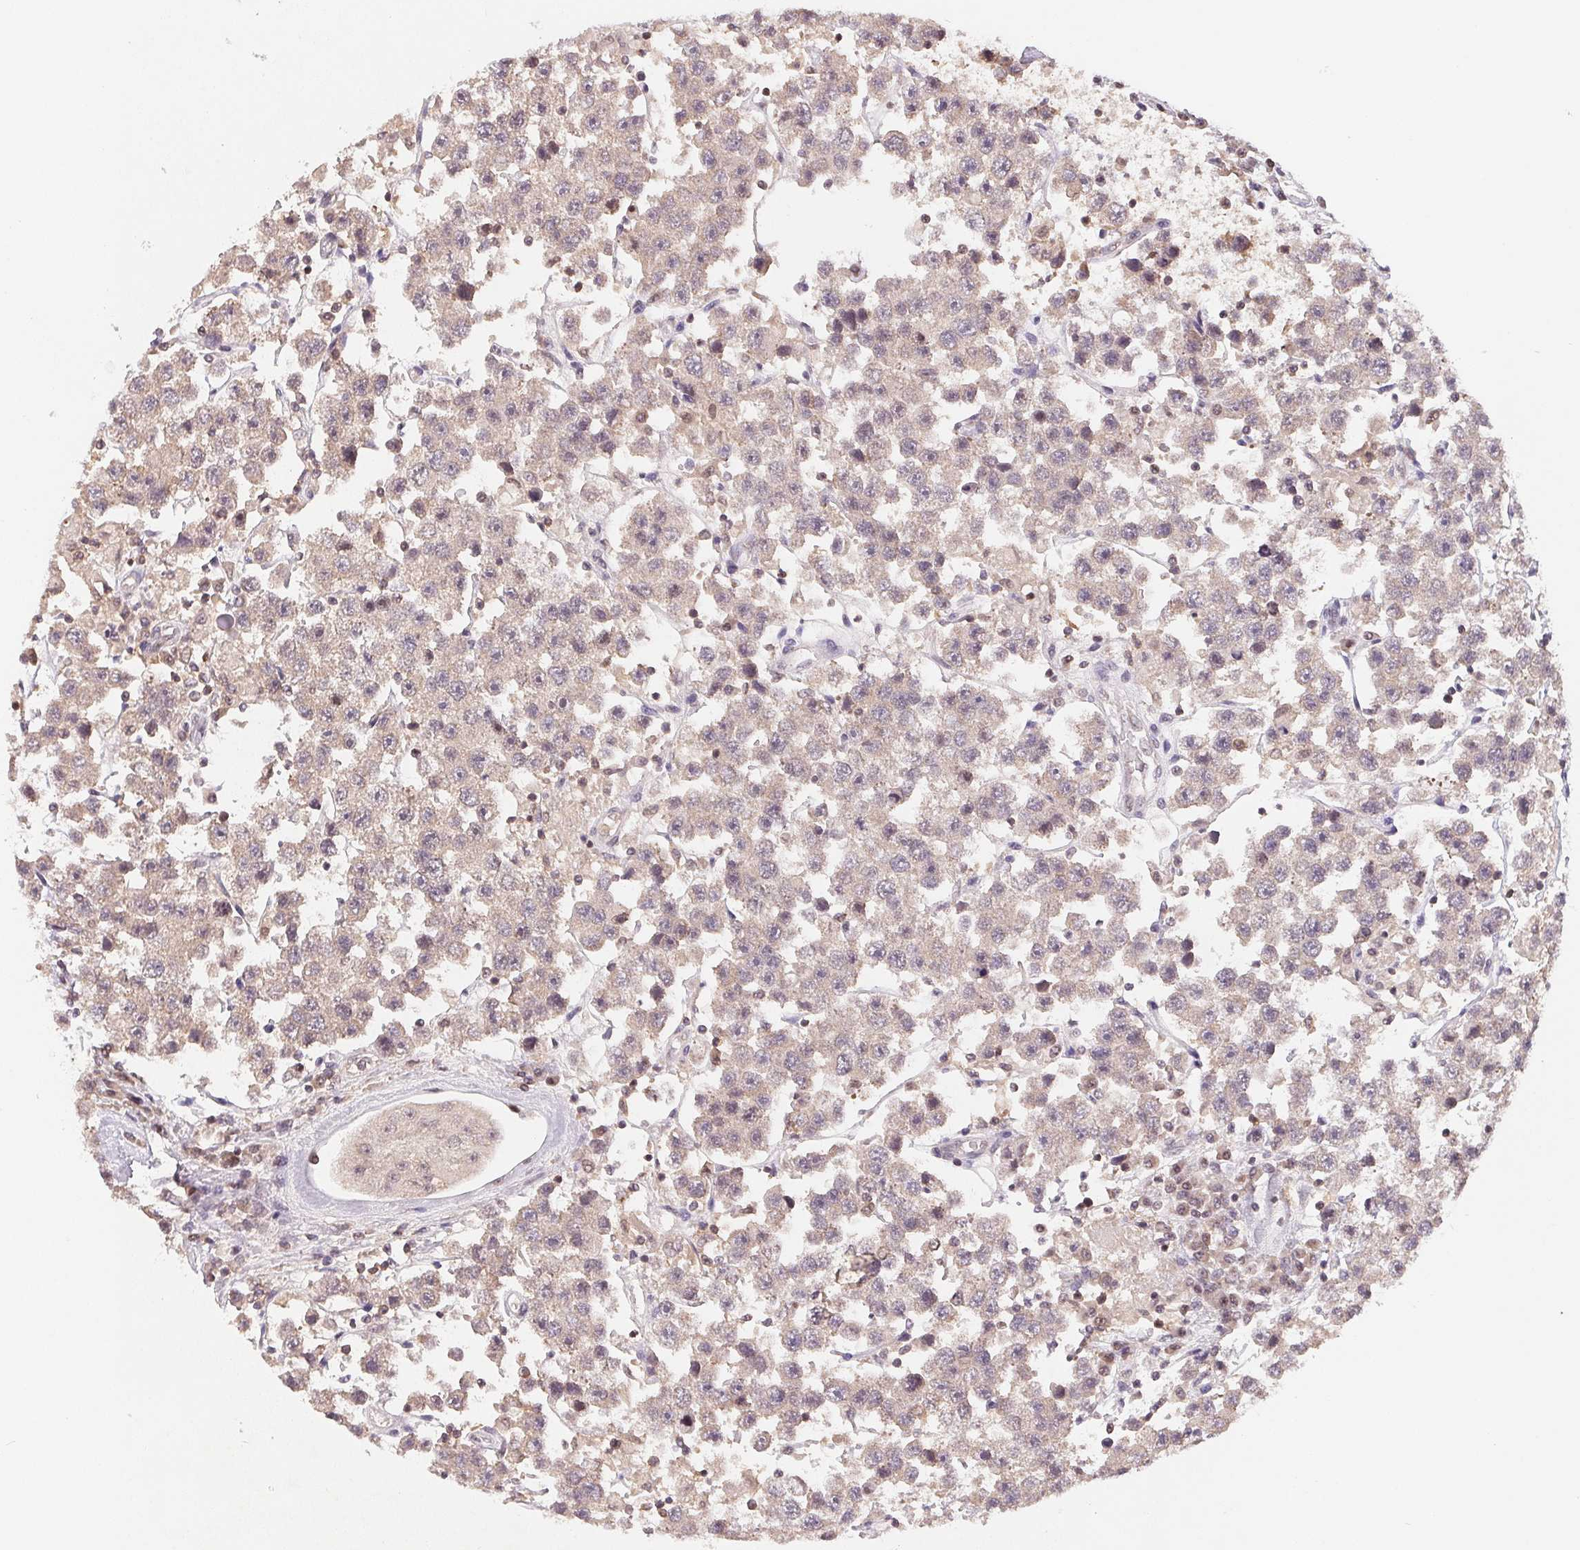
{"staining": {"intensity": "weak", "quantity": "25%-75%", "location": "cytoplasmic/membranous"}, "tissue": "testis cancer", "cell_type": "Tumor cells", "image_type": "cancer", "snomed": [{"axis": "morphology", "description": "Seminoma, NOS"}, {"axis": "topography", "description": "Testis"}], "caption": "Immunohistochemical staining of seminoma (testis) displays low levels of weak cytoplasmic/membranous expression in approximately 25%-75% of tumor cells.", "gene": "HMGN3", "patient": {"sex": "male", "age": 45}}